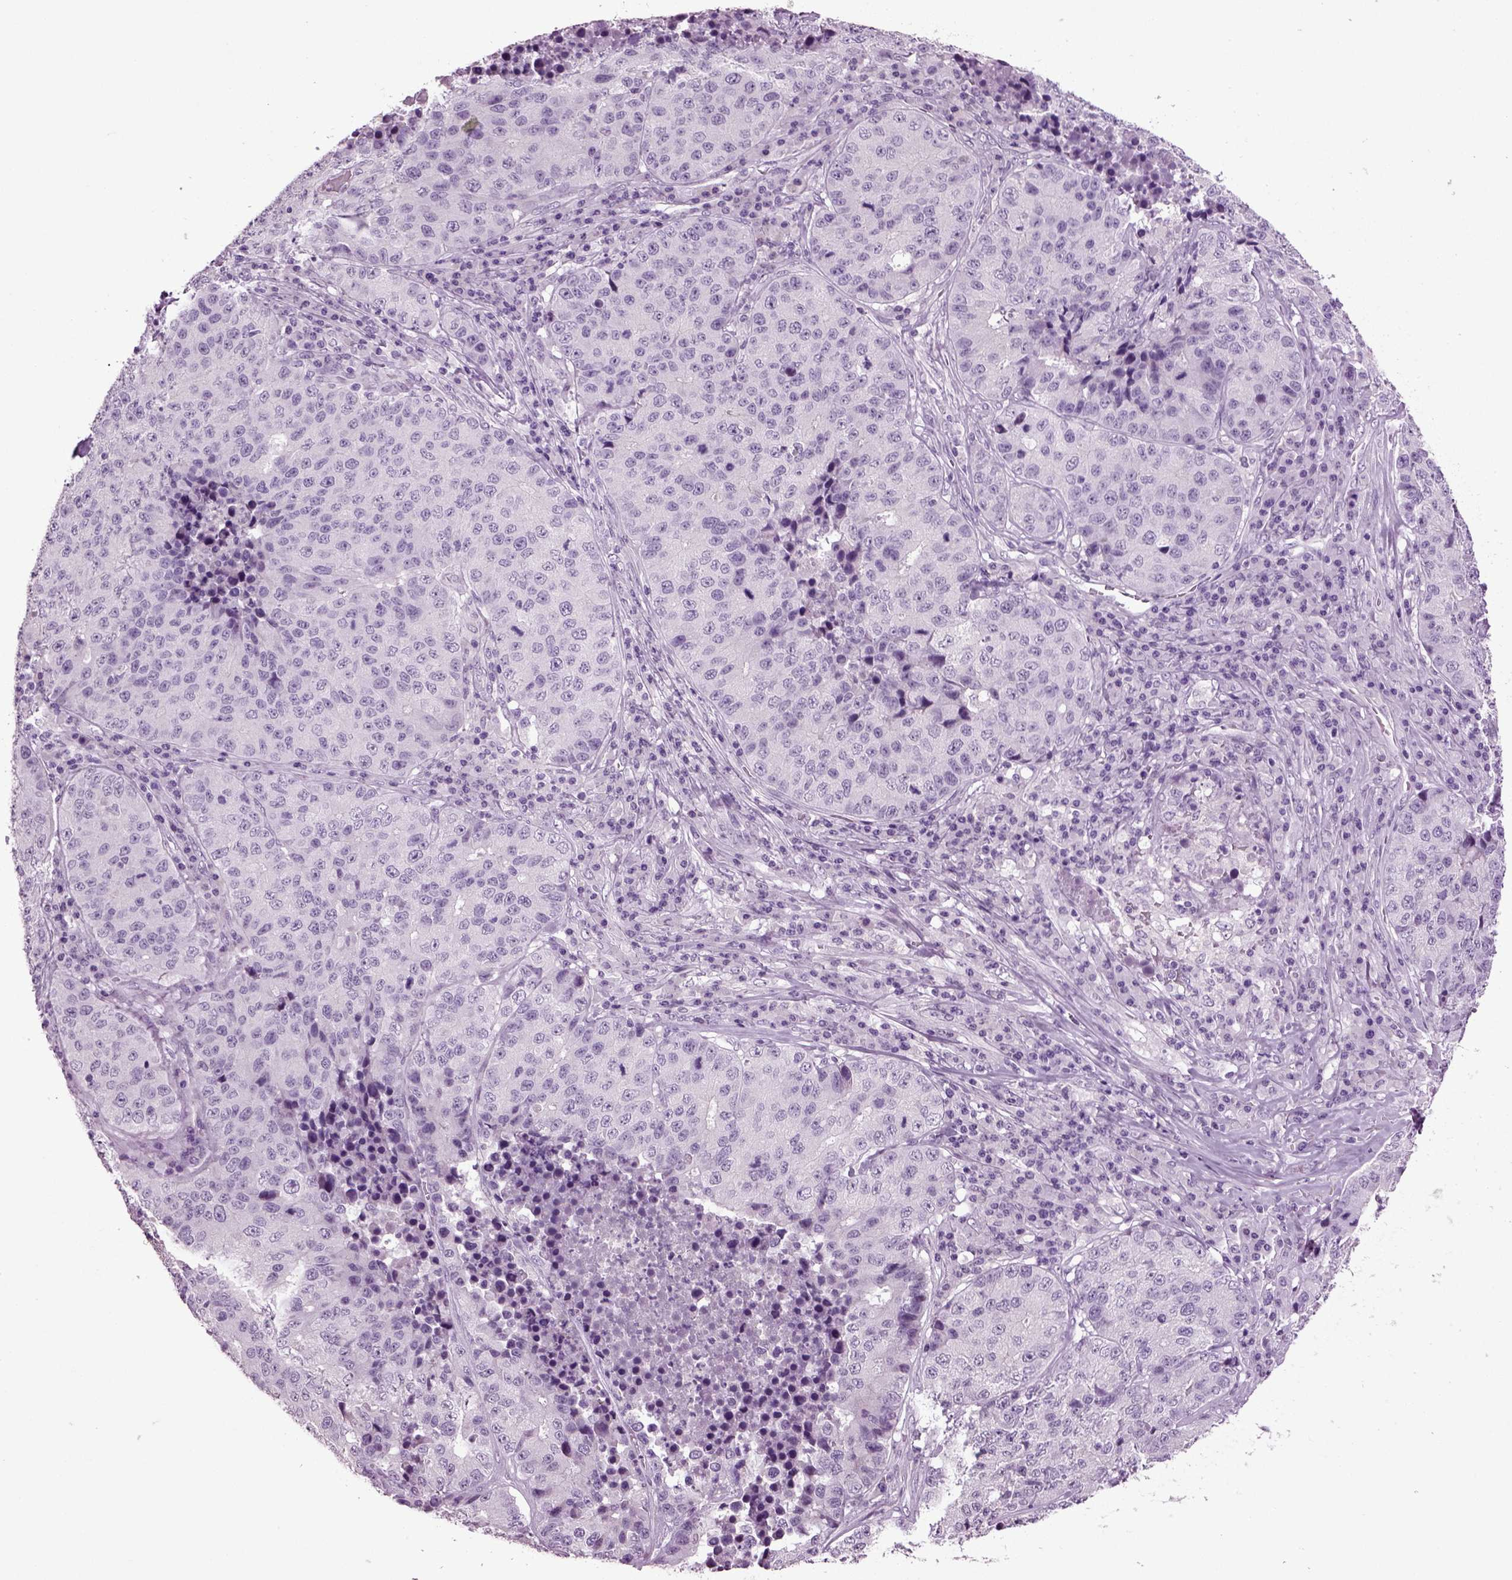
{"staining": {"intensity": "negative", "quantity": "none", "location": "none"}, "tissue": "stomach cancer", "cell_type": "Tumor cells", "image_type": "cancer", "snomed": [{"axis": "morphology", "description": "Adenocarcinoma, NOS"}, {"axis": "topography", "description": "Stomach"}], "caption": "Immunohistochemical staining of stomach cancer demonstrates no significant expression in tumor cells. (DAB (3,3'-diaminobenzidine) immunohistochemistry, high magnification).", "gene": "SLC17A6", "patient": {"sex": "male", "age": 71}}